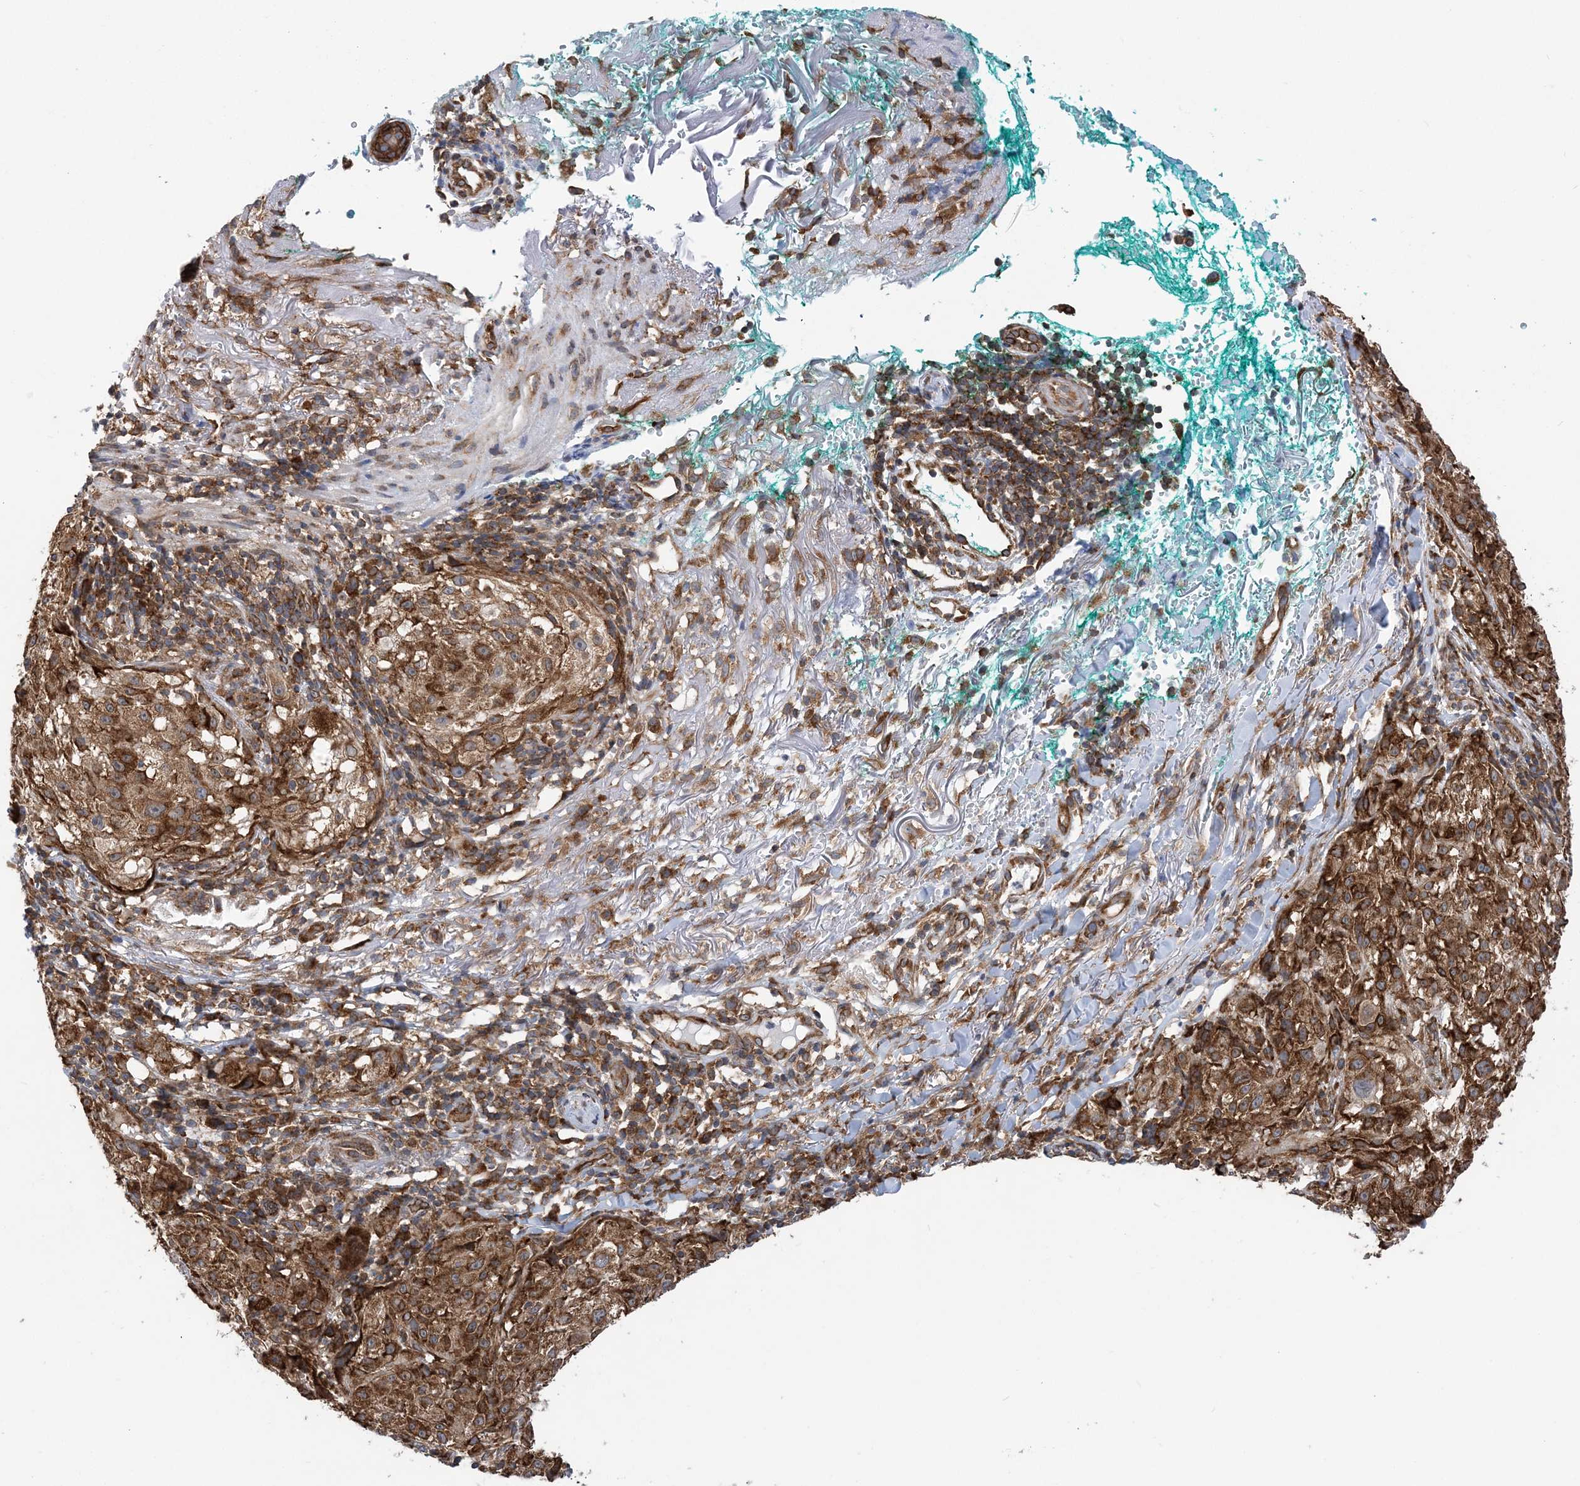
{"staining": {"intensity": "moderate", "quantity": ">75%", "location": "cytoplasmic/membranous"}, "tissue": "melanoma", "cell_type": "Tumor cells", "image_type": "cancer", "snomed": [{"axis": "morphology", "description": "Necrosis, NOS"}, {"axis": "morphology", "description": "Malignant melanoma, NOS"}, {"axis": "topography", "description": "Skin"}], "caption": "Malignant melanoma stained with a protein marker shows moderate staining in tumor cells.", "gene": "PHF1", "patient": {"sex": "female", "age": 87}}